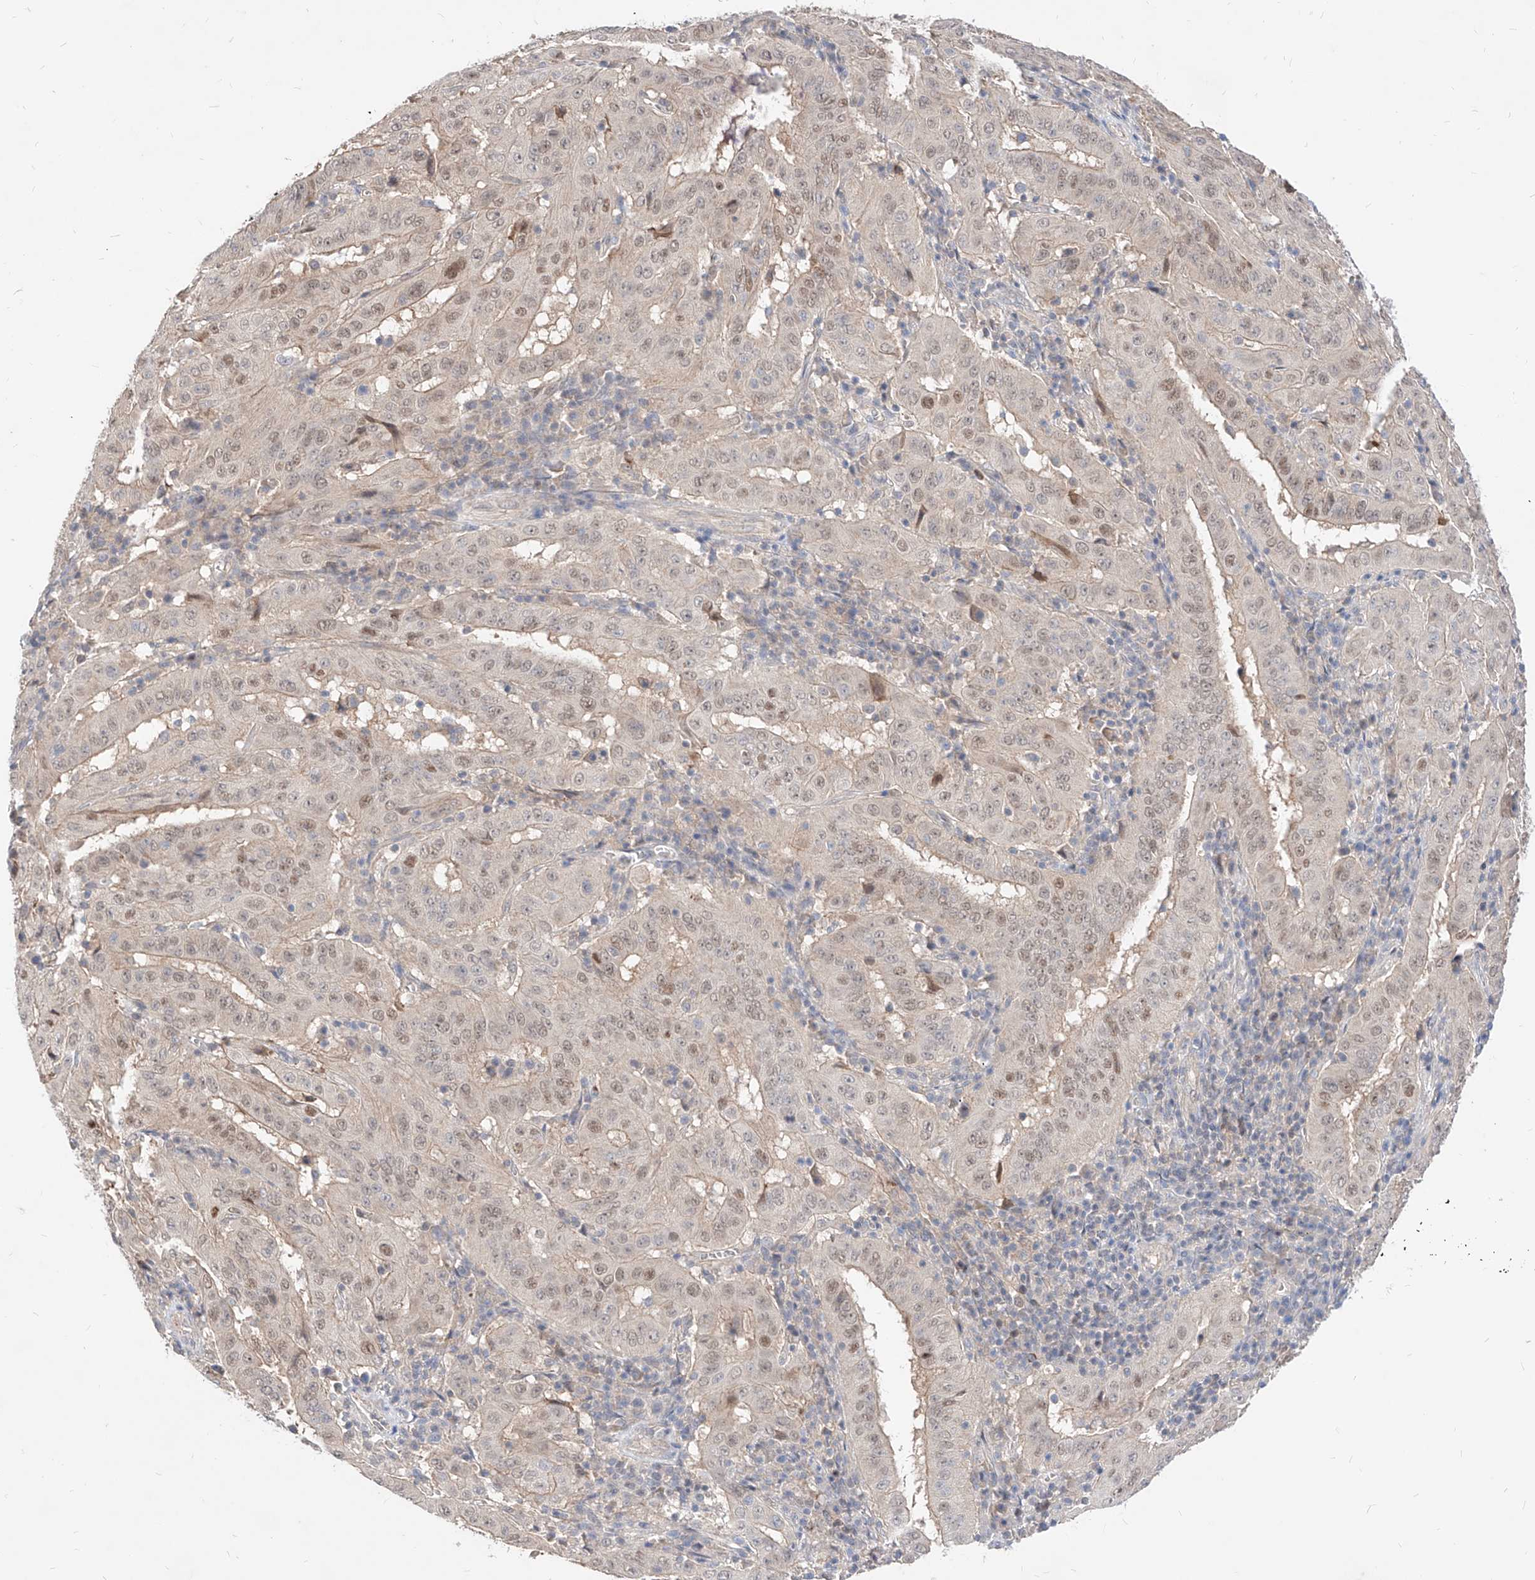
{"staining": {"intensity": "weak", "quantity": "25%-75%", "location": "nuclear"}, "tissue": "pancreatic cancer", "cell_type": "Tumor cells", "image_type": "cancer", "snomed": [{"axis": "morphology", "description": "Adenocarcinoma, NOS"}, {"axis": "topography", "description": "Pancreas"}], "caption": "Immunohistochemical staining of human adenocarcinoma (pancreatic) exhibits low levels of weak nuclear protein positivity in approximately 25%-75% of tumor cells.", "gene": "TSNAX", "patient": {"sex": "male", "age": 63}}